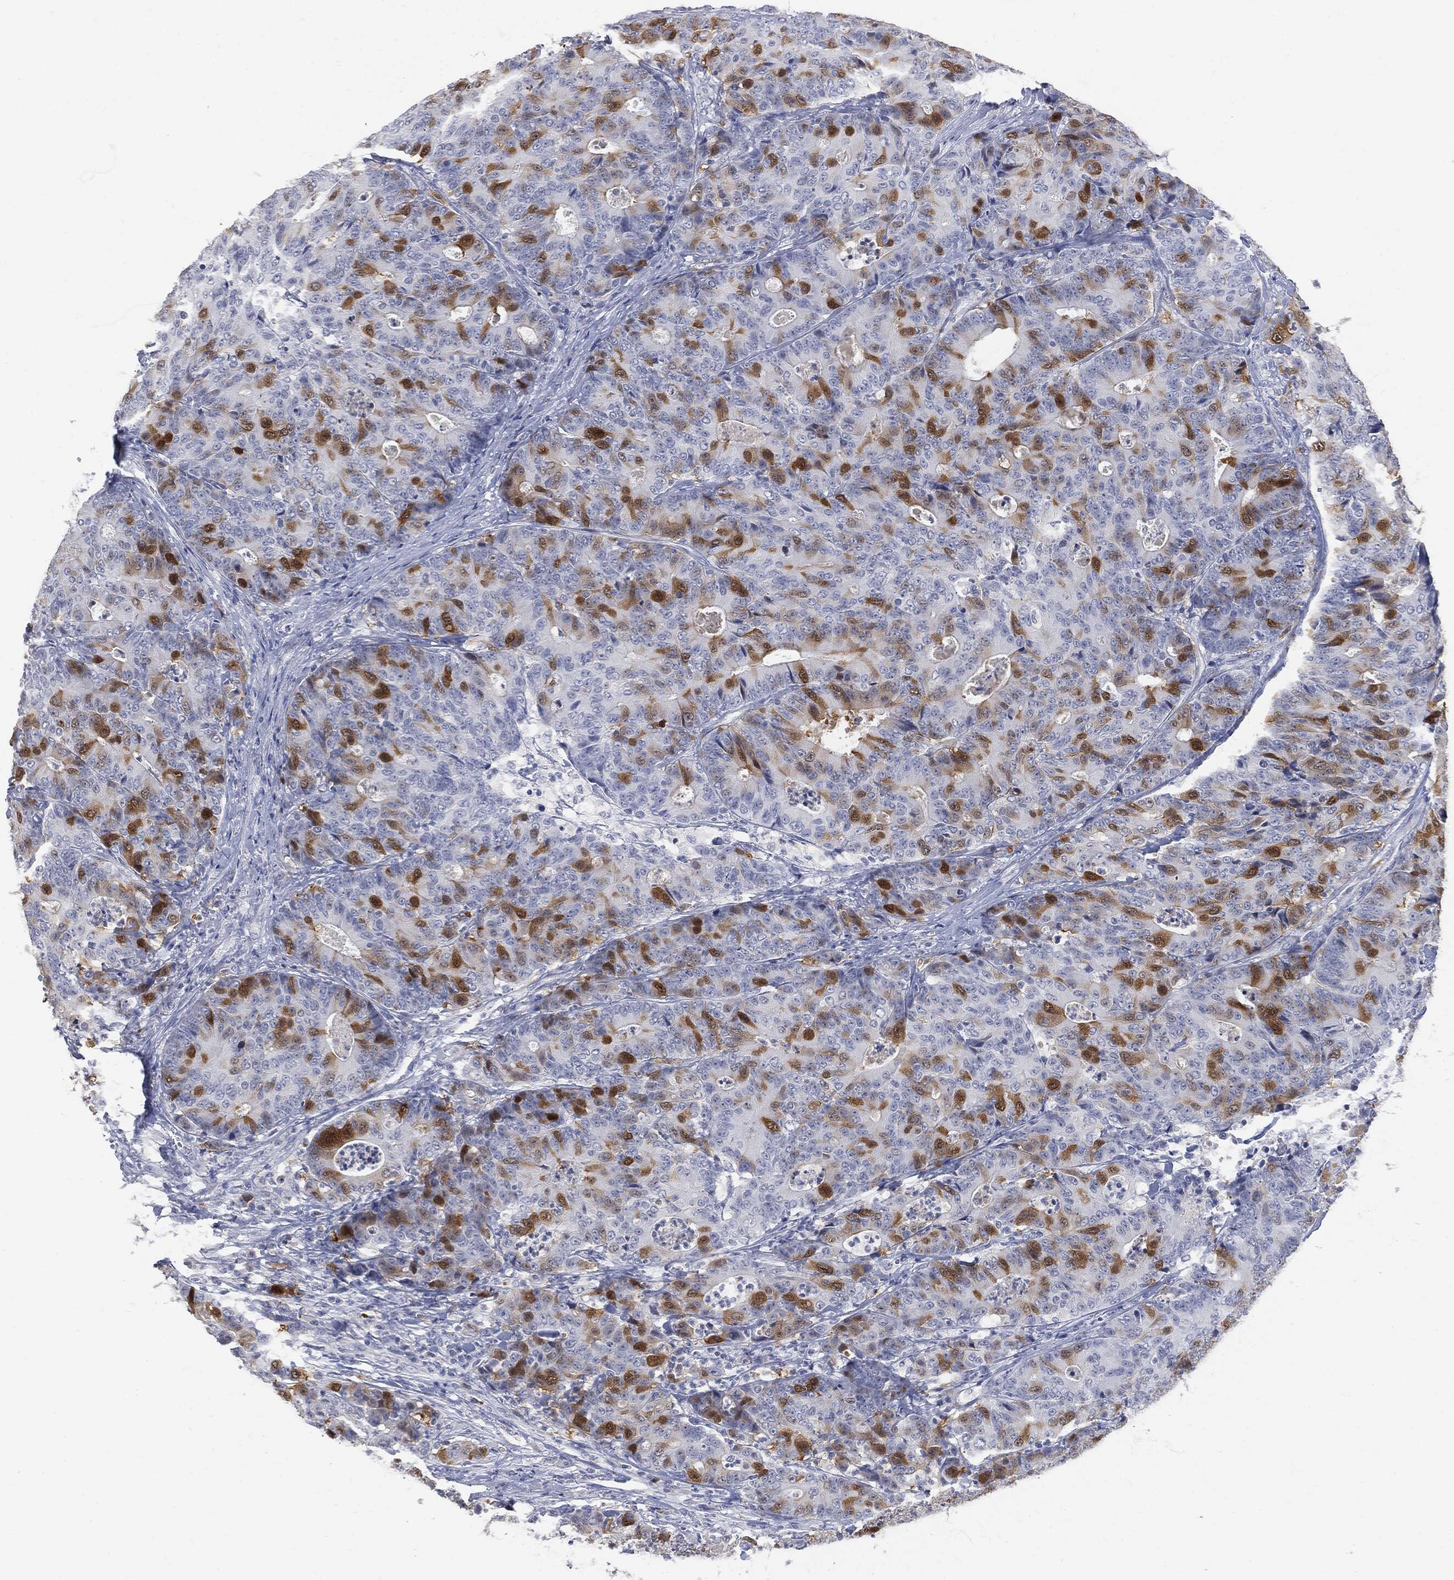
{"staining": {"intensity": "strong", "quantity": "25%-75%", "location": "cytoplasmic/membranous"}, "tissue": "colorectal cancer", "cell_type": "Tumor cells", "image_type": "cancer", "snomed": [{"axis": "morphology", "description": "Adenocarcinoma, NOS"}, {"axis": "topography", "description": "Colon"}], "caption": "Human colorectal adenocarcinoma stained with a protein marker displays strong staining in tumor cells.", "gene": "UBE2C", "patient": {"sex": "male", "age": 70}}